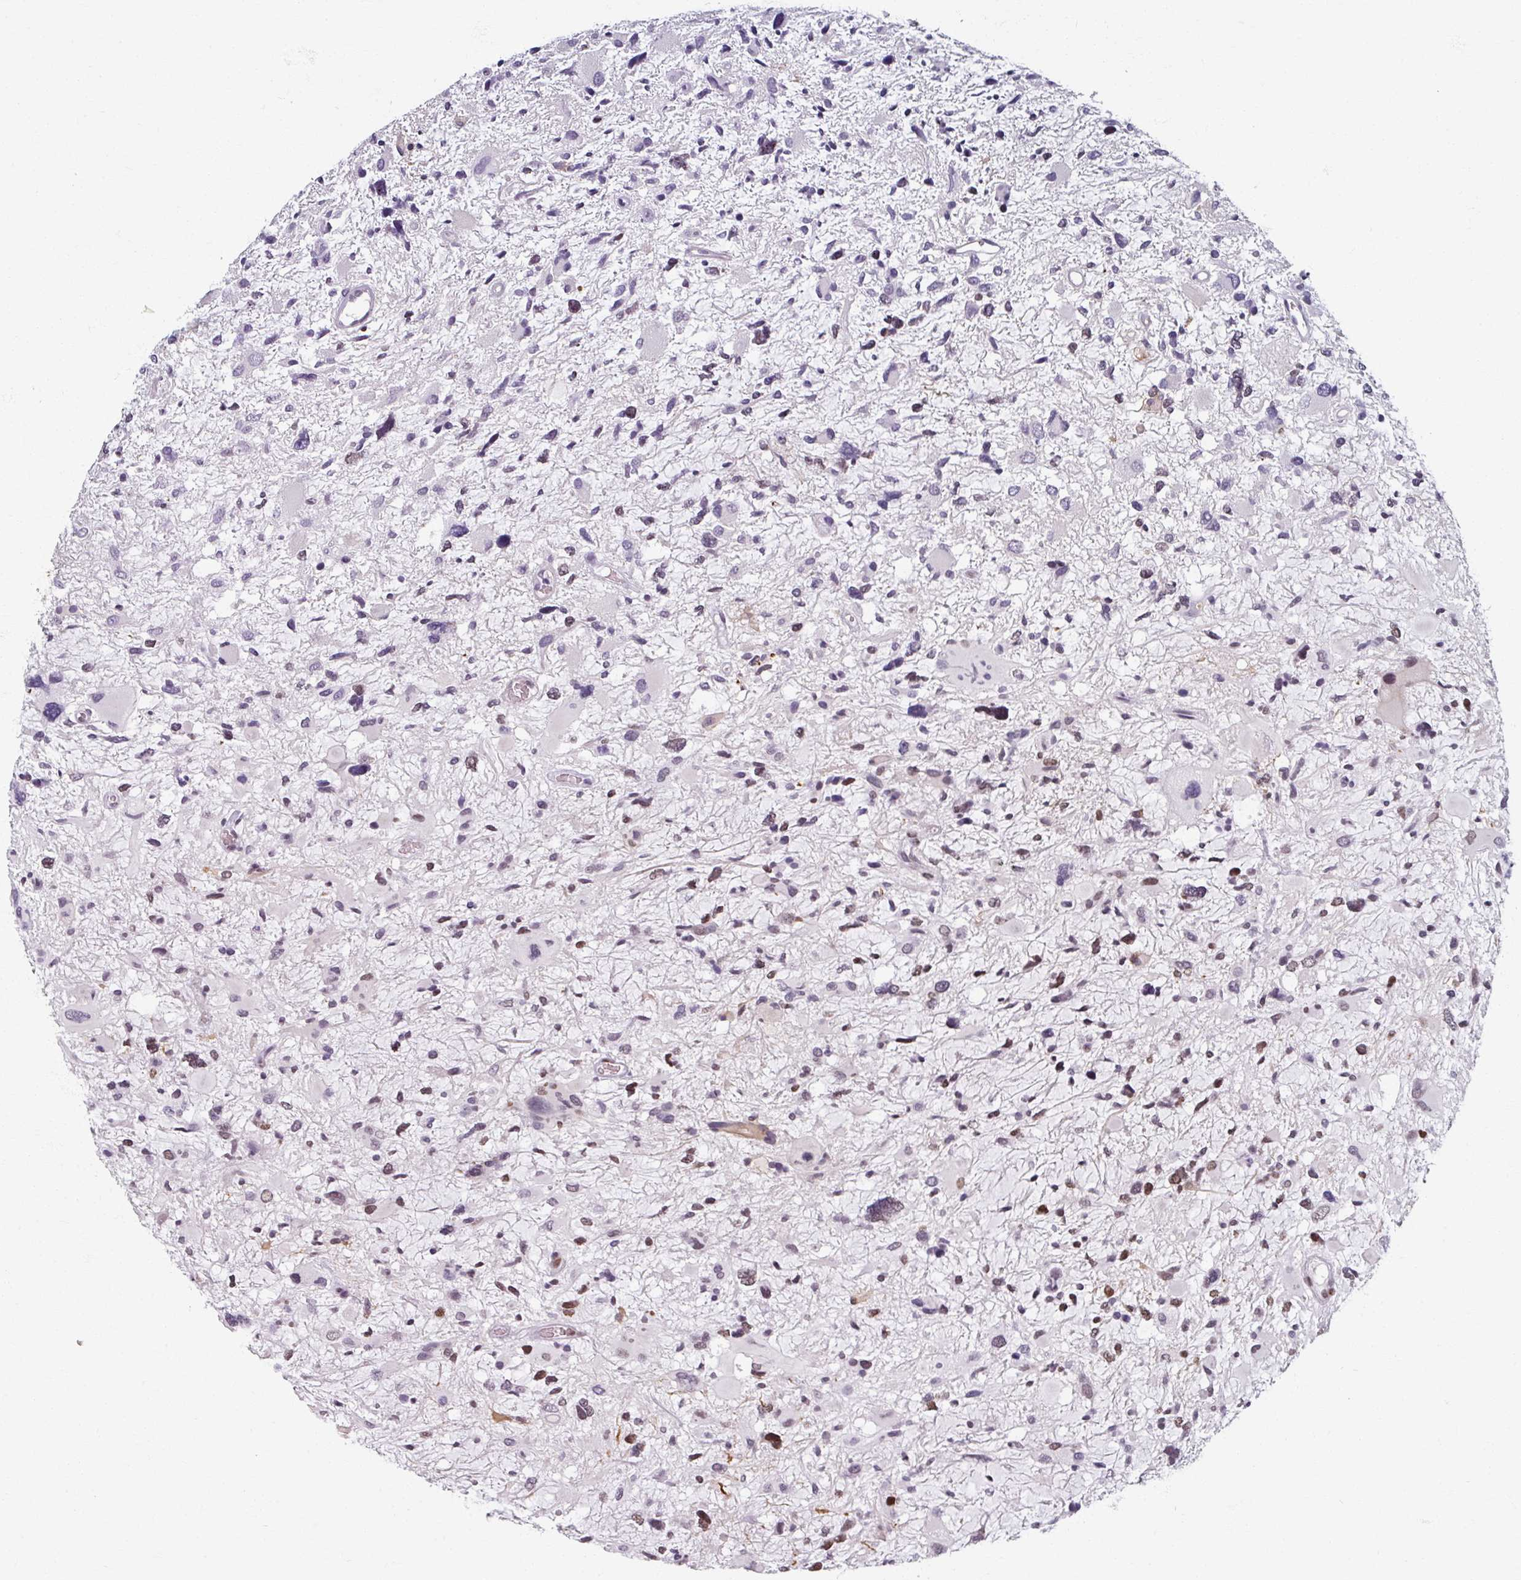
{"staining": {"intensity": "moderate", "quantity": "25%-75%", "location": "nuclear"}, "tissue": "glioma", "cell_type": "Tumor cells", "image_type": "cancer", "snomed": [{"axis": "morphology", "description": "Glioma, malignant, High grade"}, {"axis": "topography", "description": "Brain"}], "caption": "Protein staining of glioma tissue reveals moderate nuclear expression in about 25%-75% of tumor cells.", "gene": "RIPOR3", "patient": {"sex": "female", "age": 11}}